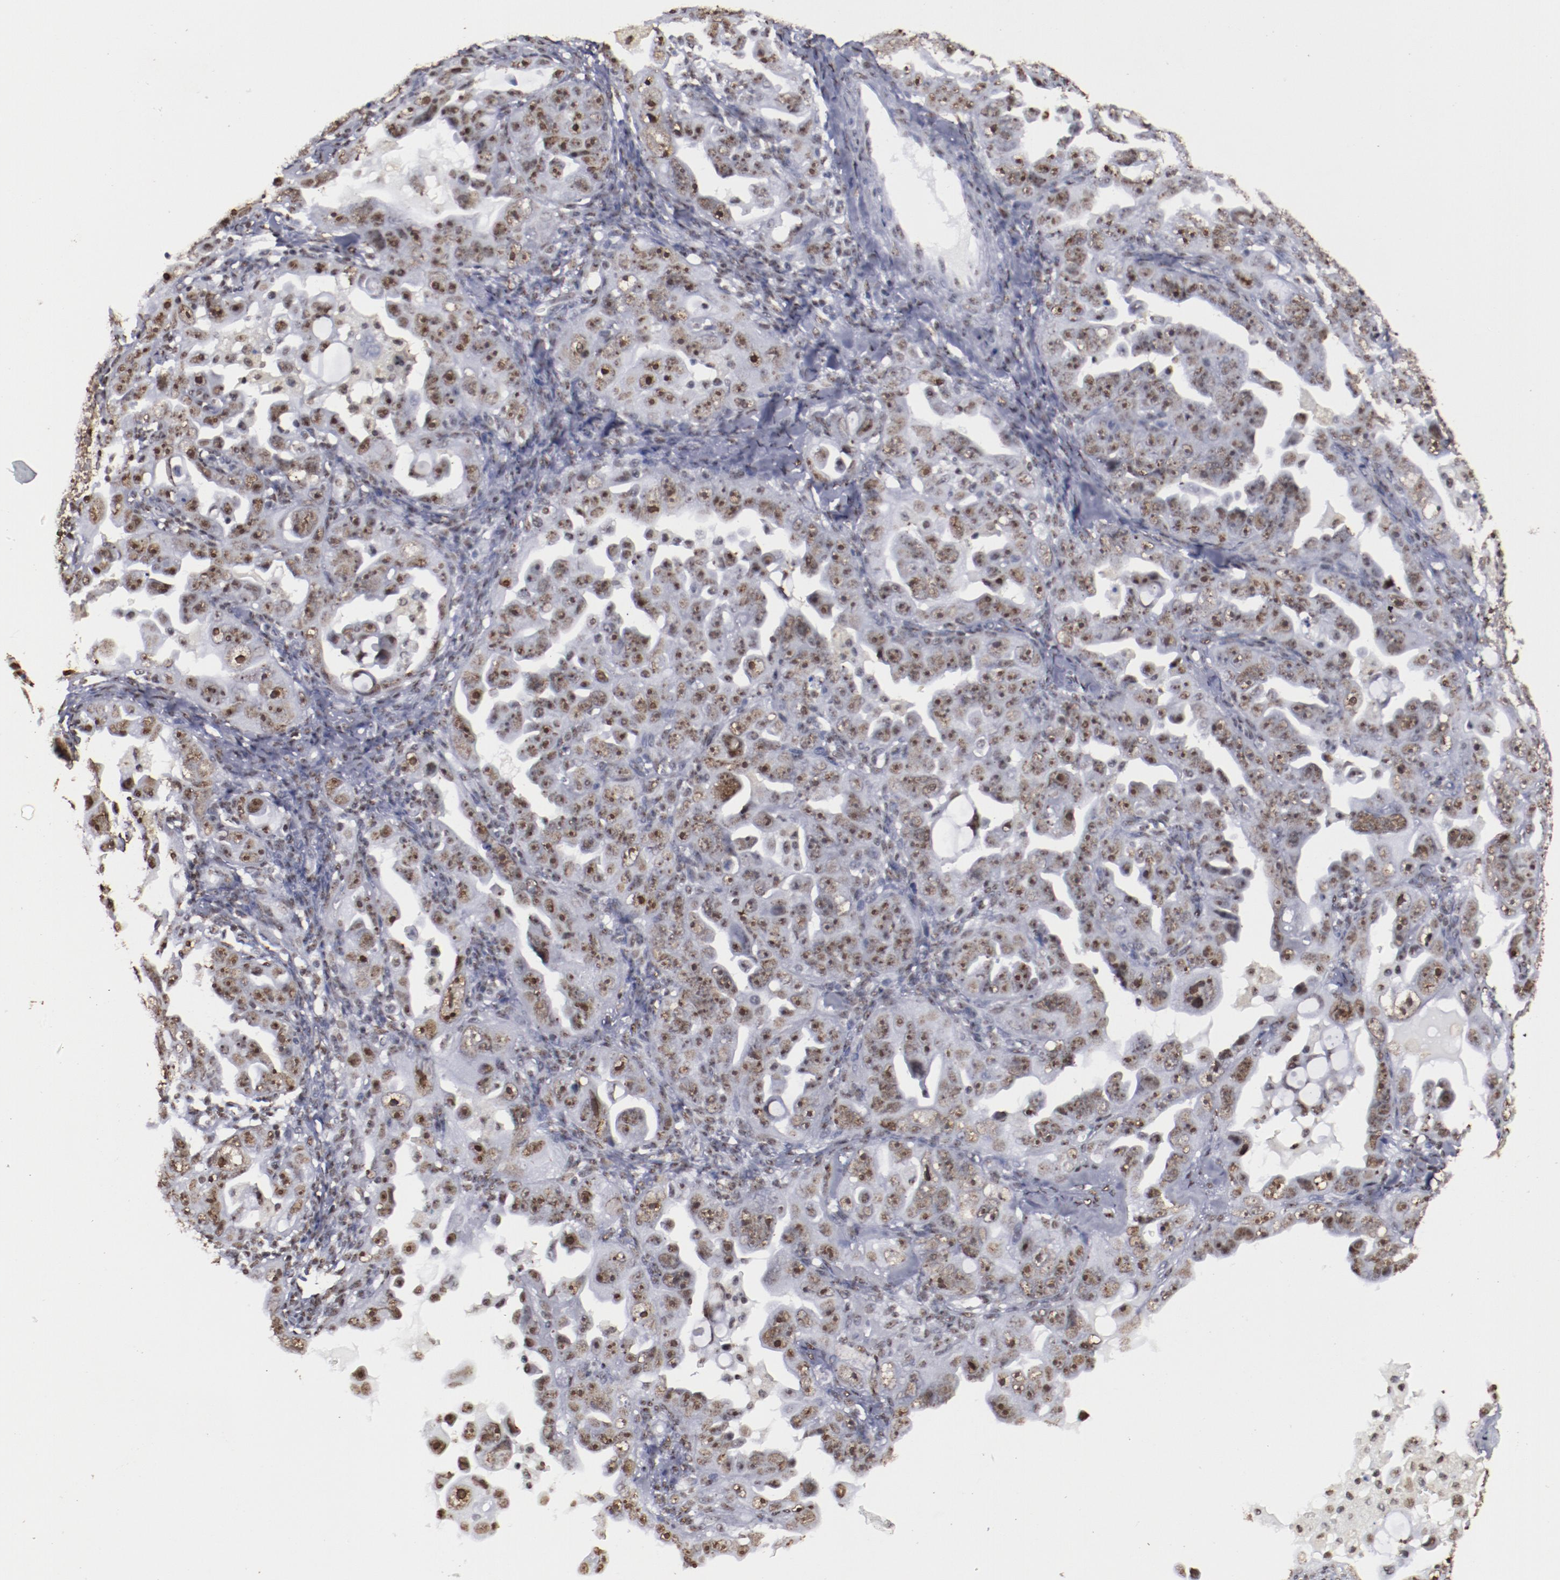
{"staining": {"intensity": "moderate", "quantity": ">75%", "location": "nuclear"}, "tissue": "ovarian cancer", "cell_type": "Tumor cells", "image_type": "cancer", "snomed": [{"axis": "morphology", "description": "Cystadenocarcinoma, serous, NOS"}, {"axis": "topography", "description": "Ovary"}], "caption": "IHC micrograph of neoplastic tissue: human ovarian serous cystadenocarcinoma stained using immunohistochemistry (IHC) displays medium levels of moderate protein expression localized specifically in the nuclear of tumor cells, appearing as a nuclear brown color.", "gene": "HNRNPA2B1", "patient": {"sex": "female", "age": 66}}